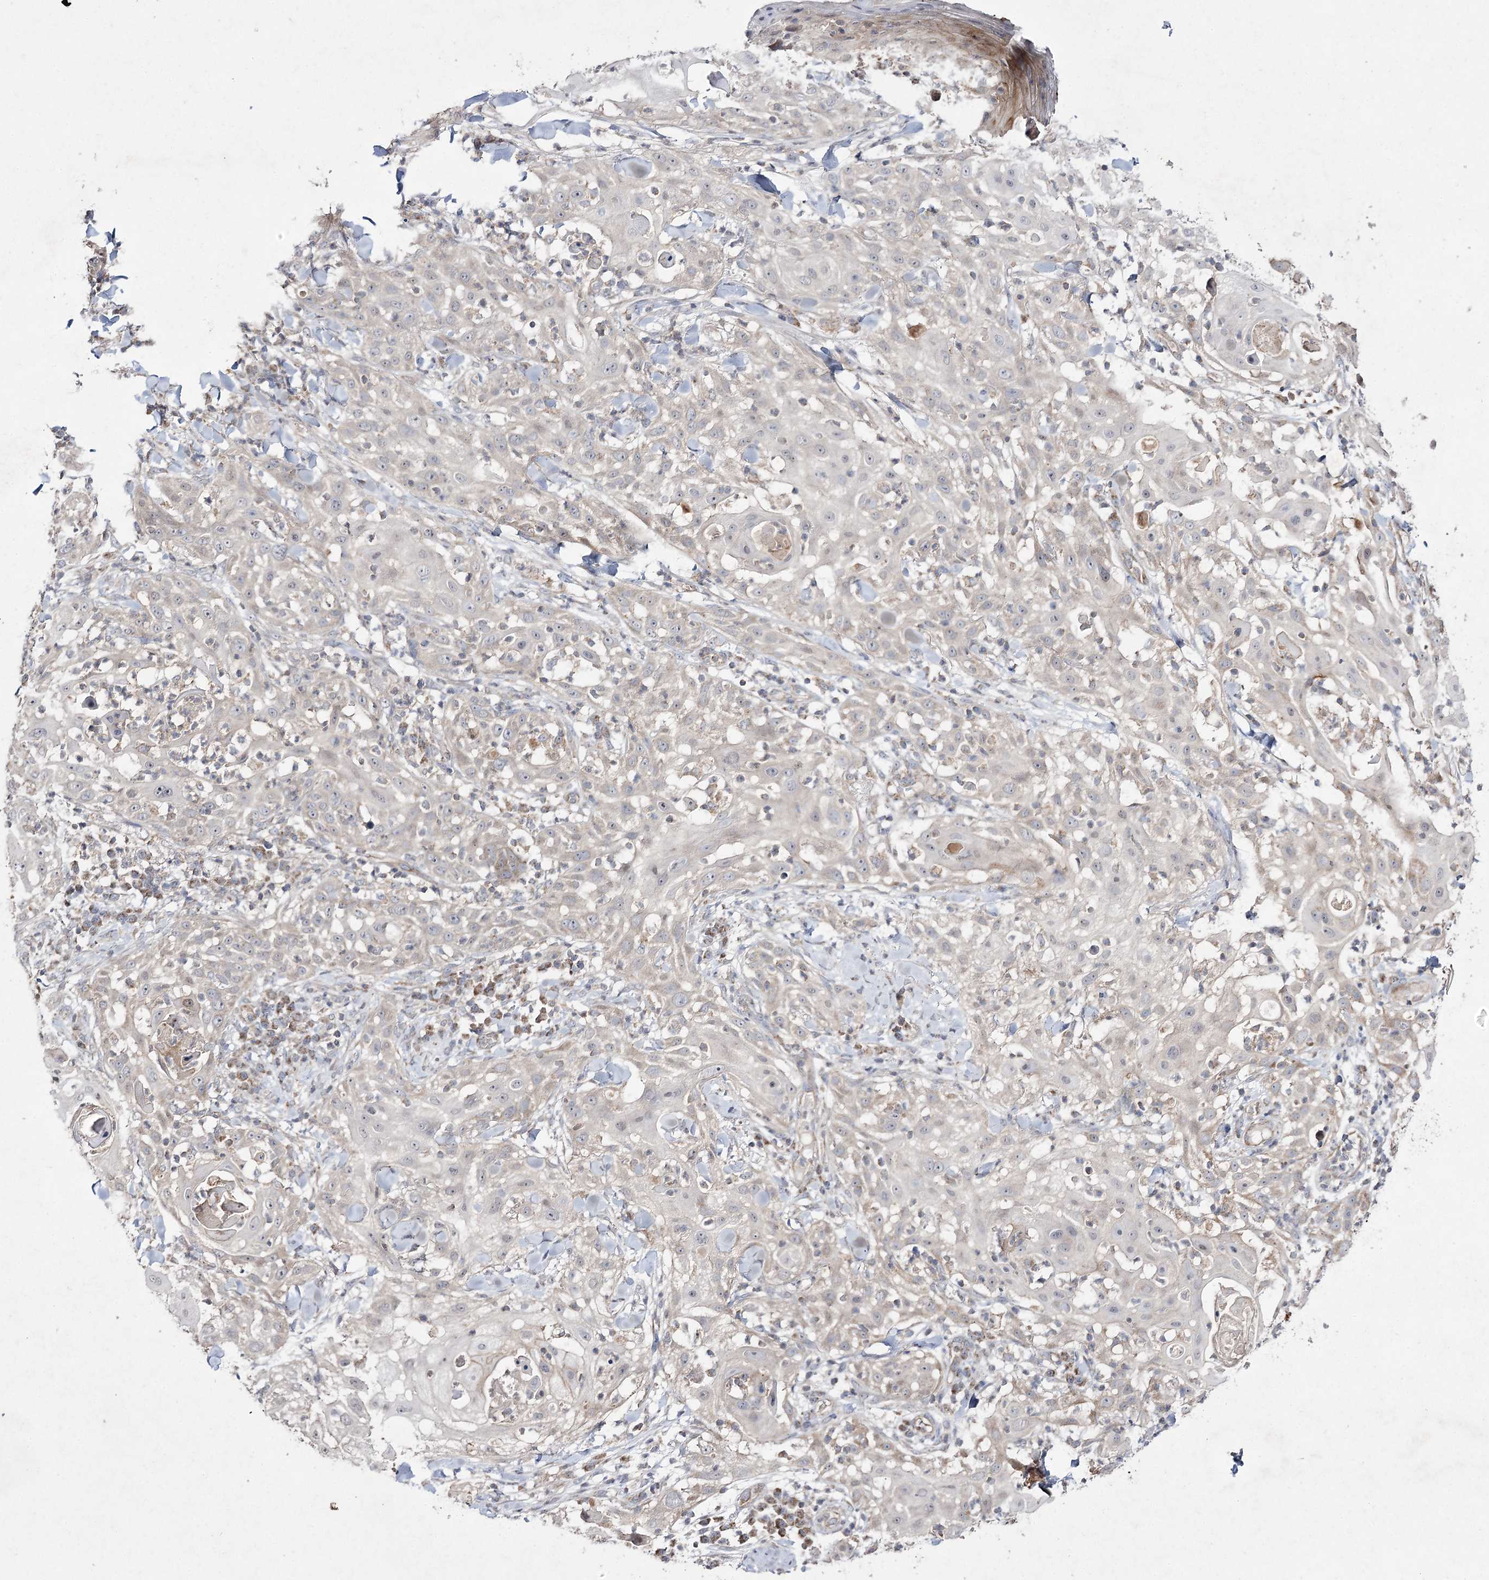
{"staining": {"intensity": "negative", "quantity": "none", "location": "none"}, "tissue": "skin cancer", "cell_type": "Tumor cells", "image_type": "cancer", "snomed": [{"axis": "morphology", "description": "Squamous cell carcinoma, NOS"}, {"axis": "topography", "description": "Skin"}], "caption": "Histopathology image shows no significant protein expression in tumor cells of skin squamous cell carcinoma. (DAB IHC visualized using brightfield microscopy, high magnification).", "gene": "FANCL", "patient": {"sex": "female", "age": 44}}